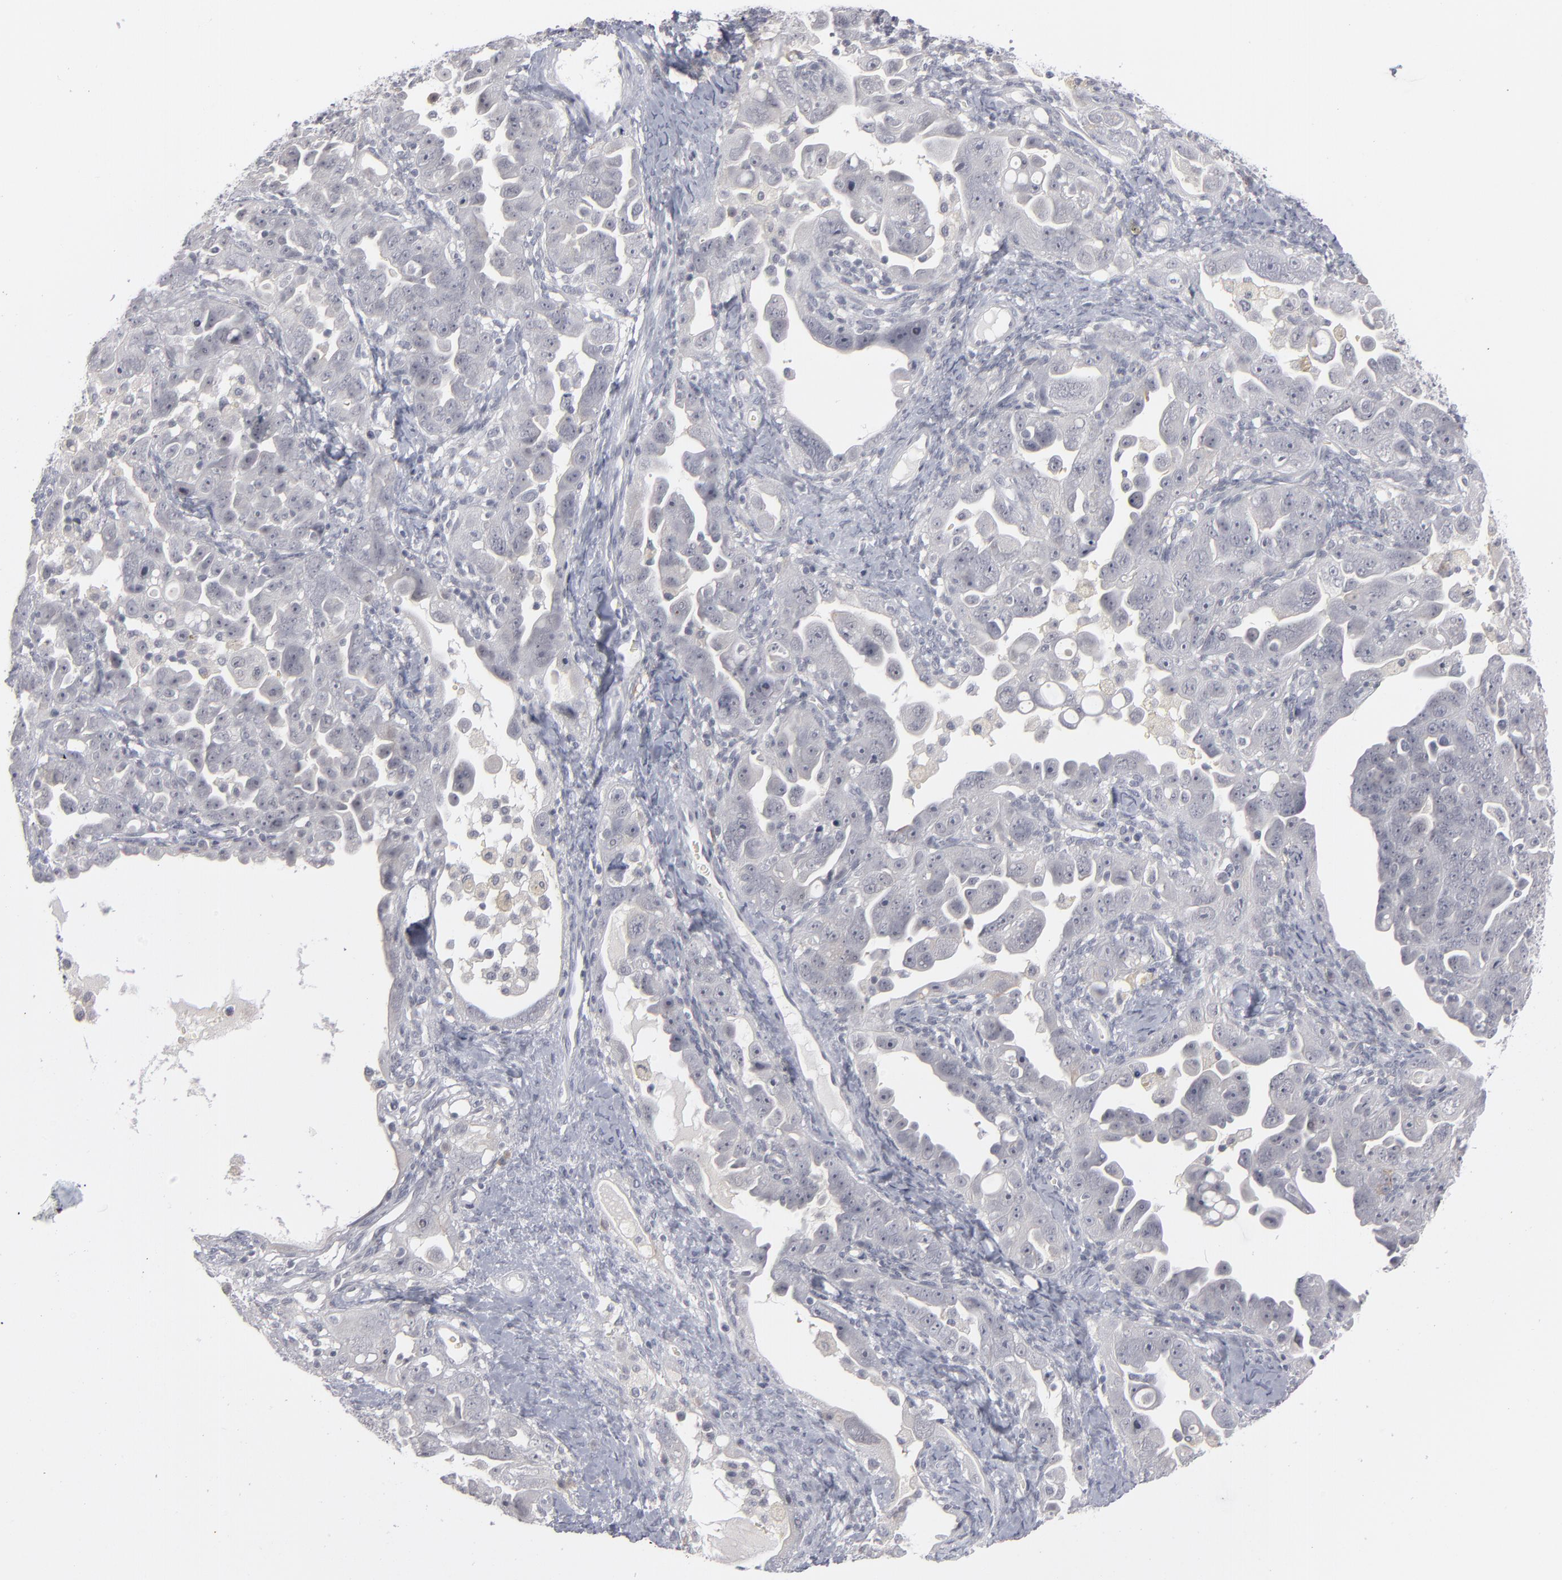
{"staining": {"intensity": "negative", "quantity": "none", "location": "none"}, "tissue": "ovarian cancer", "cell_type": "Tumor cells", "image_type": "cancer", "snomed": [{"axis": "morphology", "description": "Cystadenocarcinoma, serous, NOS"}, {"axis": "topography", "description": "Ovary"}], "caption": "Immunohistochemistry (IHC) of ovarian cancer (serous cystadenocarcinoma) displays no positivity in tumor cells.", "gene": "KIAA1210", "patient": {"sex": "female", "age": 66}}